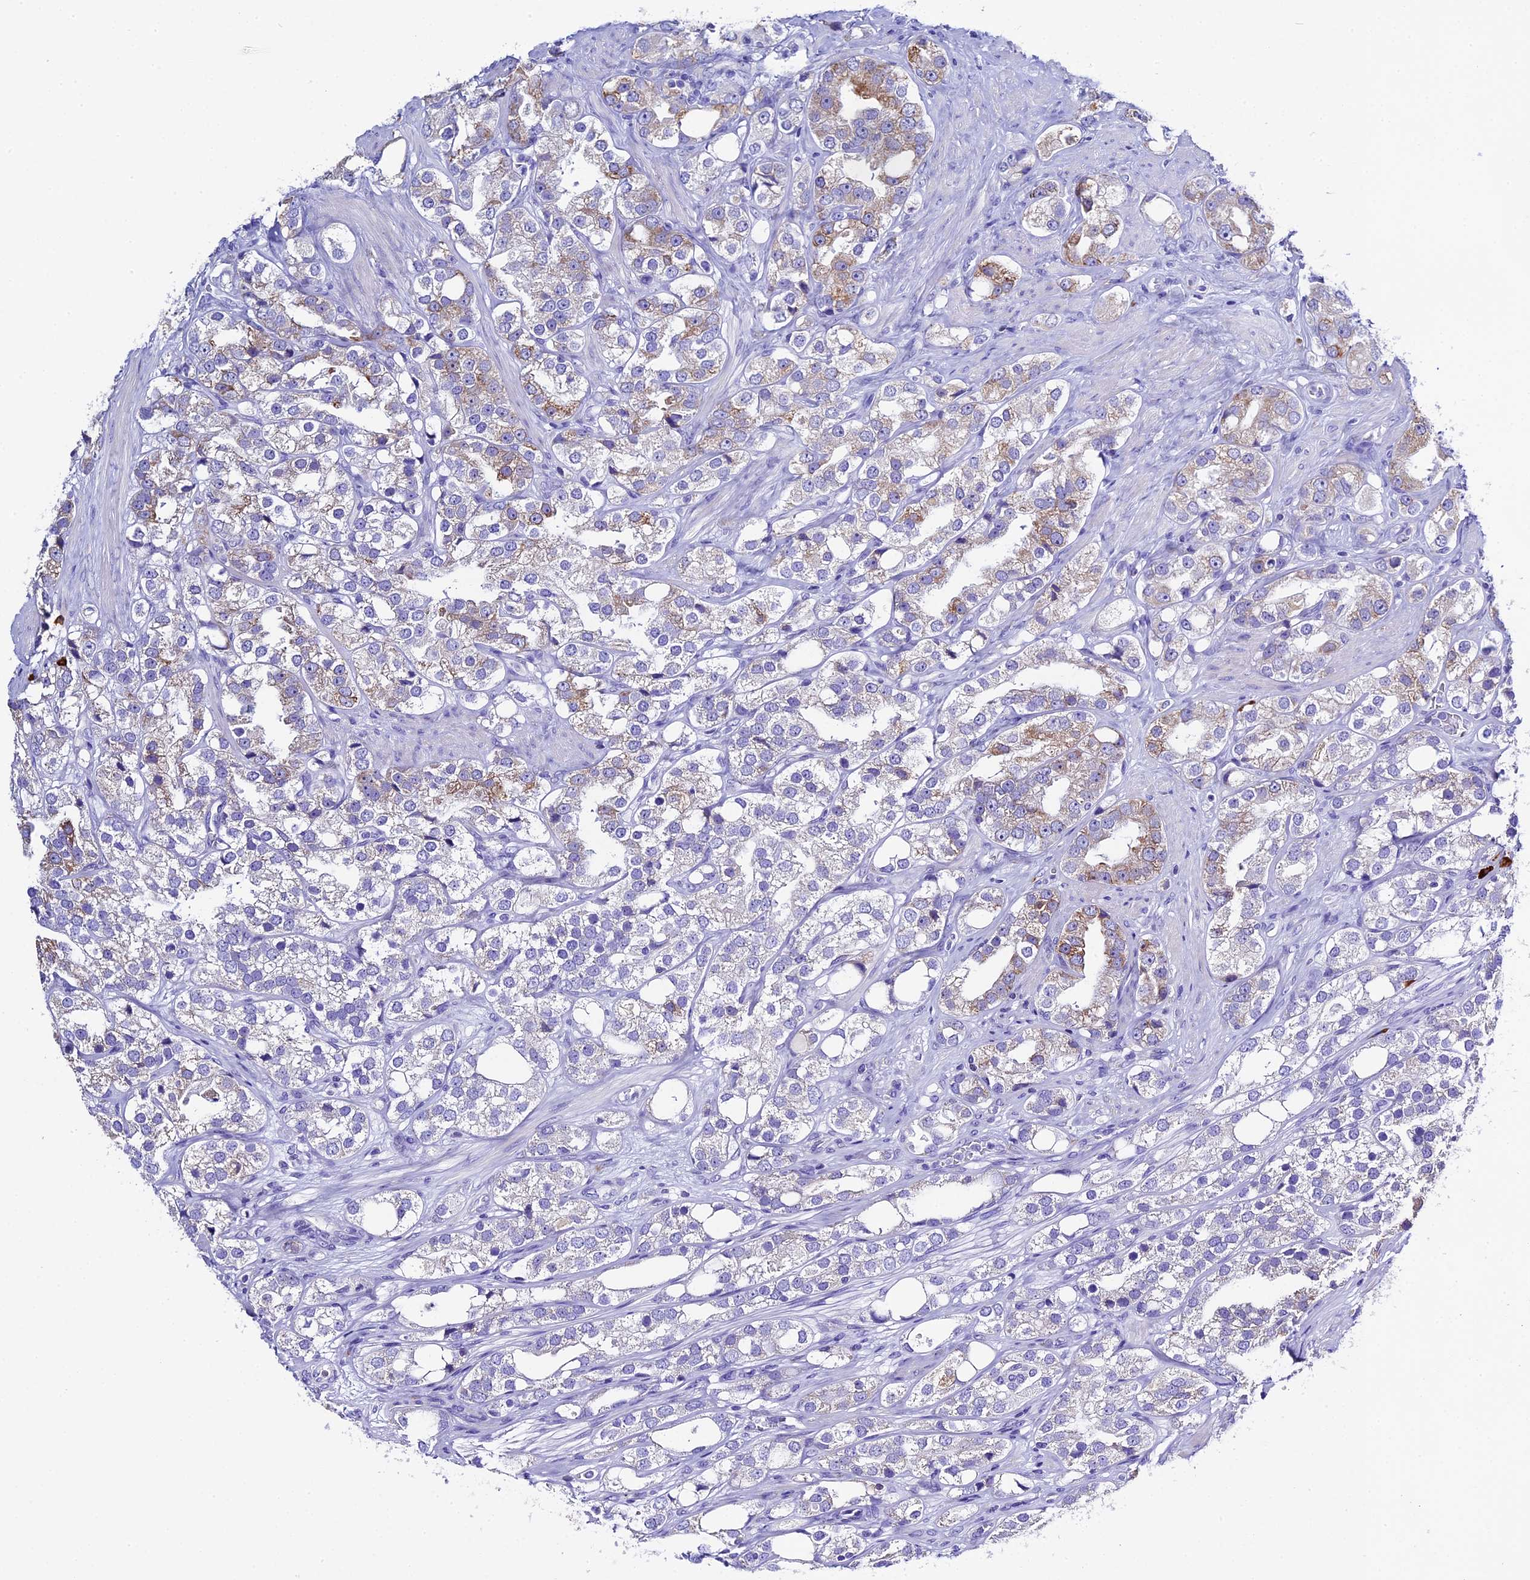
{"staining": {"intensity": "moderate", "quantity": "<25%", "location": "cytoplasmic/membranous"}, "tissue": "prostate cancer", "cell_type": "Tumor cells", "image_type": "cancer", "snomed": [{"axis": "morphology", "description": "Adenocarcinoma, NOS"}, {"axis": "topography", "description": "Prostate"}], "caption": "There is low levels of moderate cytoplasmic/membranous expression in tumor cells of prostate adenocarcinoma, as demonstrated by immunohistochemical staining (brown color).", "gene": "FKBP11", "patient": {"sex": "male", "age": 79}}